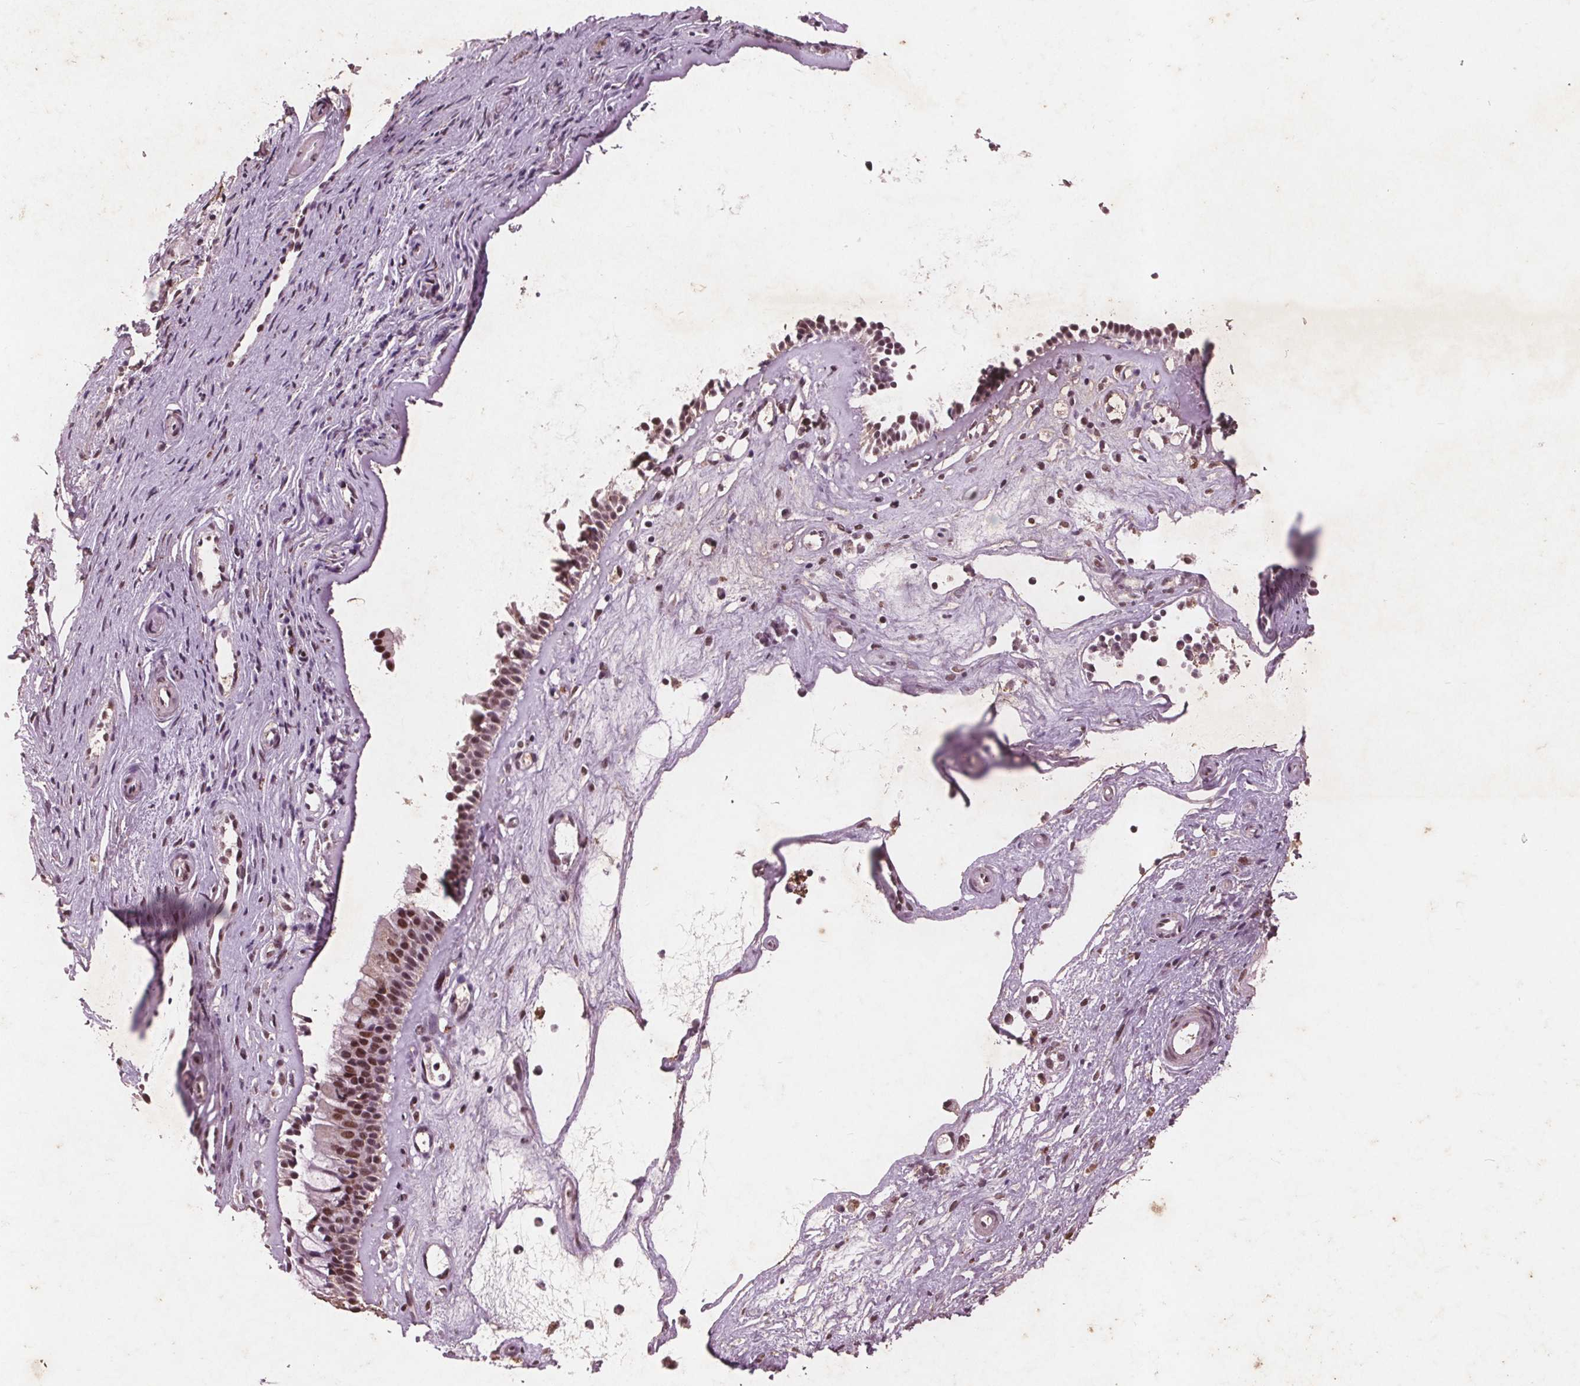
{"staining": {"intensity": "moderate", "quantity": ">75%", "location": "nuclear"}, "tissue": "nasopharynx", "cell_type": "Respiratory epithelial cells", "image_type": "normal", "snomed": [{"axis": "morphology", "description": "Normal tissue, NOS"}, {"axis": "topography", "description": "Nasopharynx"}], "caption": "A brown stain highlights moderate nuclear expression of a protein in respiratory epithelial cells of unremarkable nasopharynx. (Stains: DAB (3,3'-diaminobenzidine) in brown, nuclei in blue, Microscopy: brightfield microscopy at high magnification).", "gene": "RPS6KA2", "patient": {"sex": "female", "age": 52}}